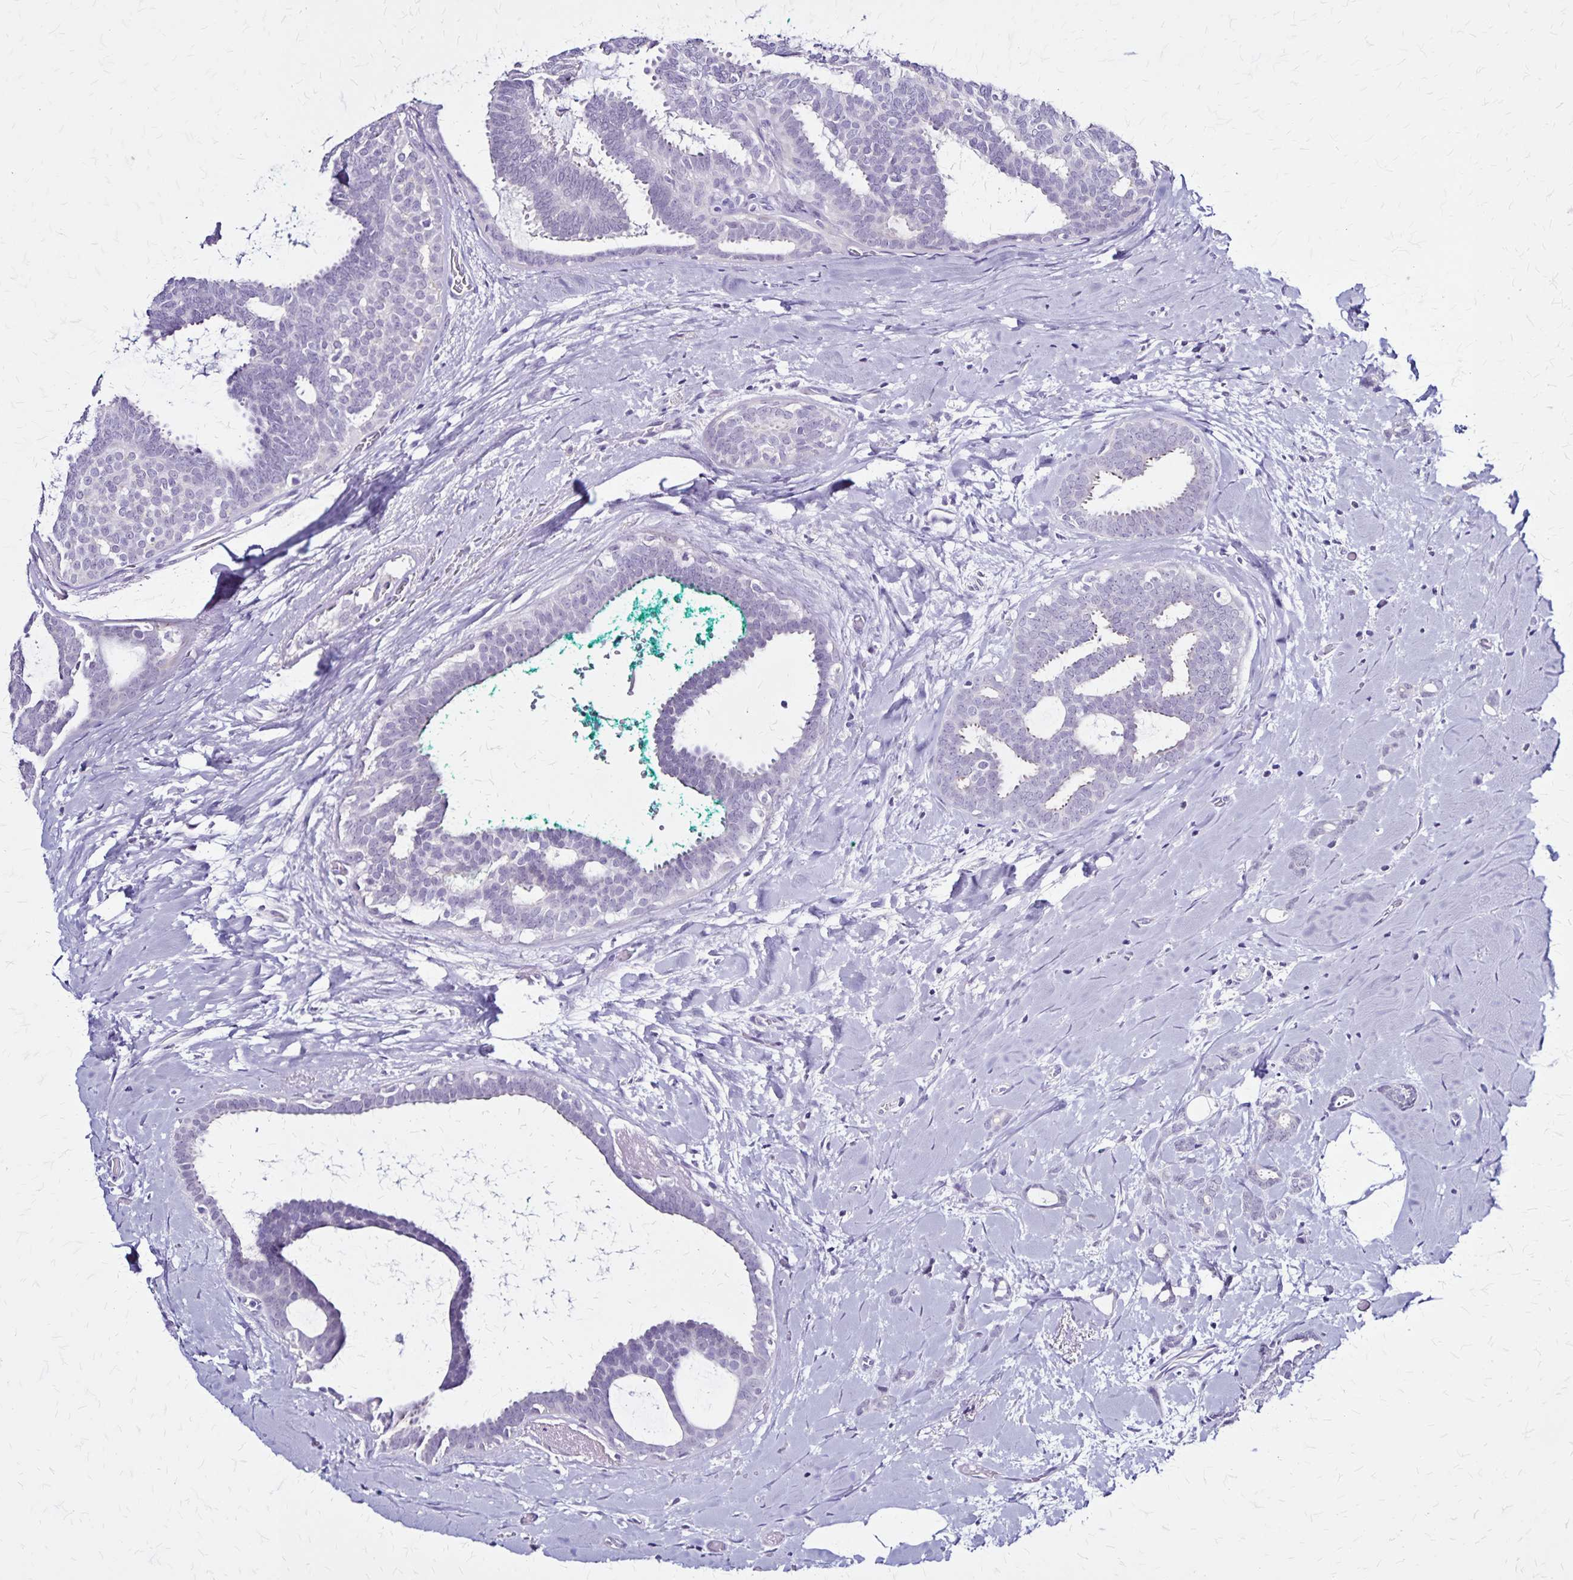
{"staining": {"intensity": "negative", "quantity": "none", "location": "none"}, "tissue": "breast cancer", "cell_type": "Tumor cells", "image_type": "cancer", "snomed": [{"axis": "morphology", "description": "Intraductal carcinoma, in situ"}, {"axis": "morphology", "description": "Duct carcinoma"}, {"axis": "morphology", "description": "Lobular carcinoma, in situ"}, {"axis": "topography", "description": "Breast"}], "caption": "DAB (3,3'-diaminobenzidine) immunohistochemical staining of human breast cancer (lobular carcinoma in situ) reveals no significant positivity in tumor cells.", "gene": "PLXNA4", "patient": {"sex": "female", "age": 44}}